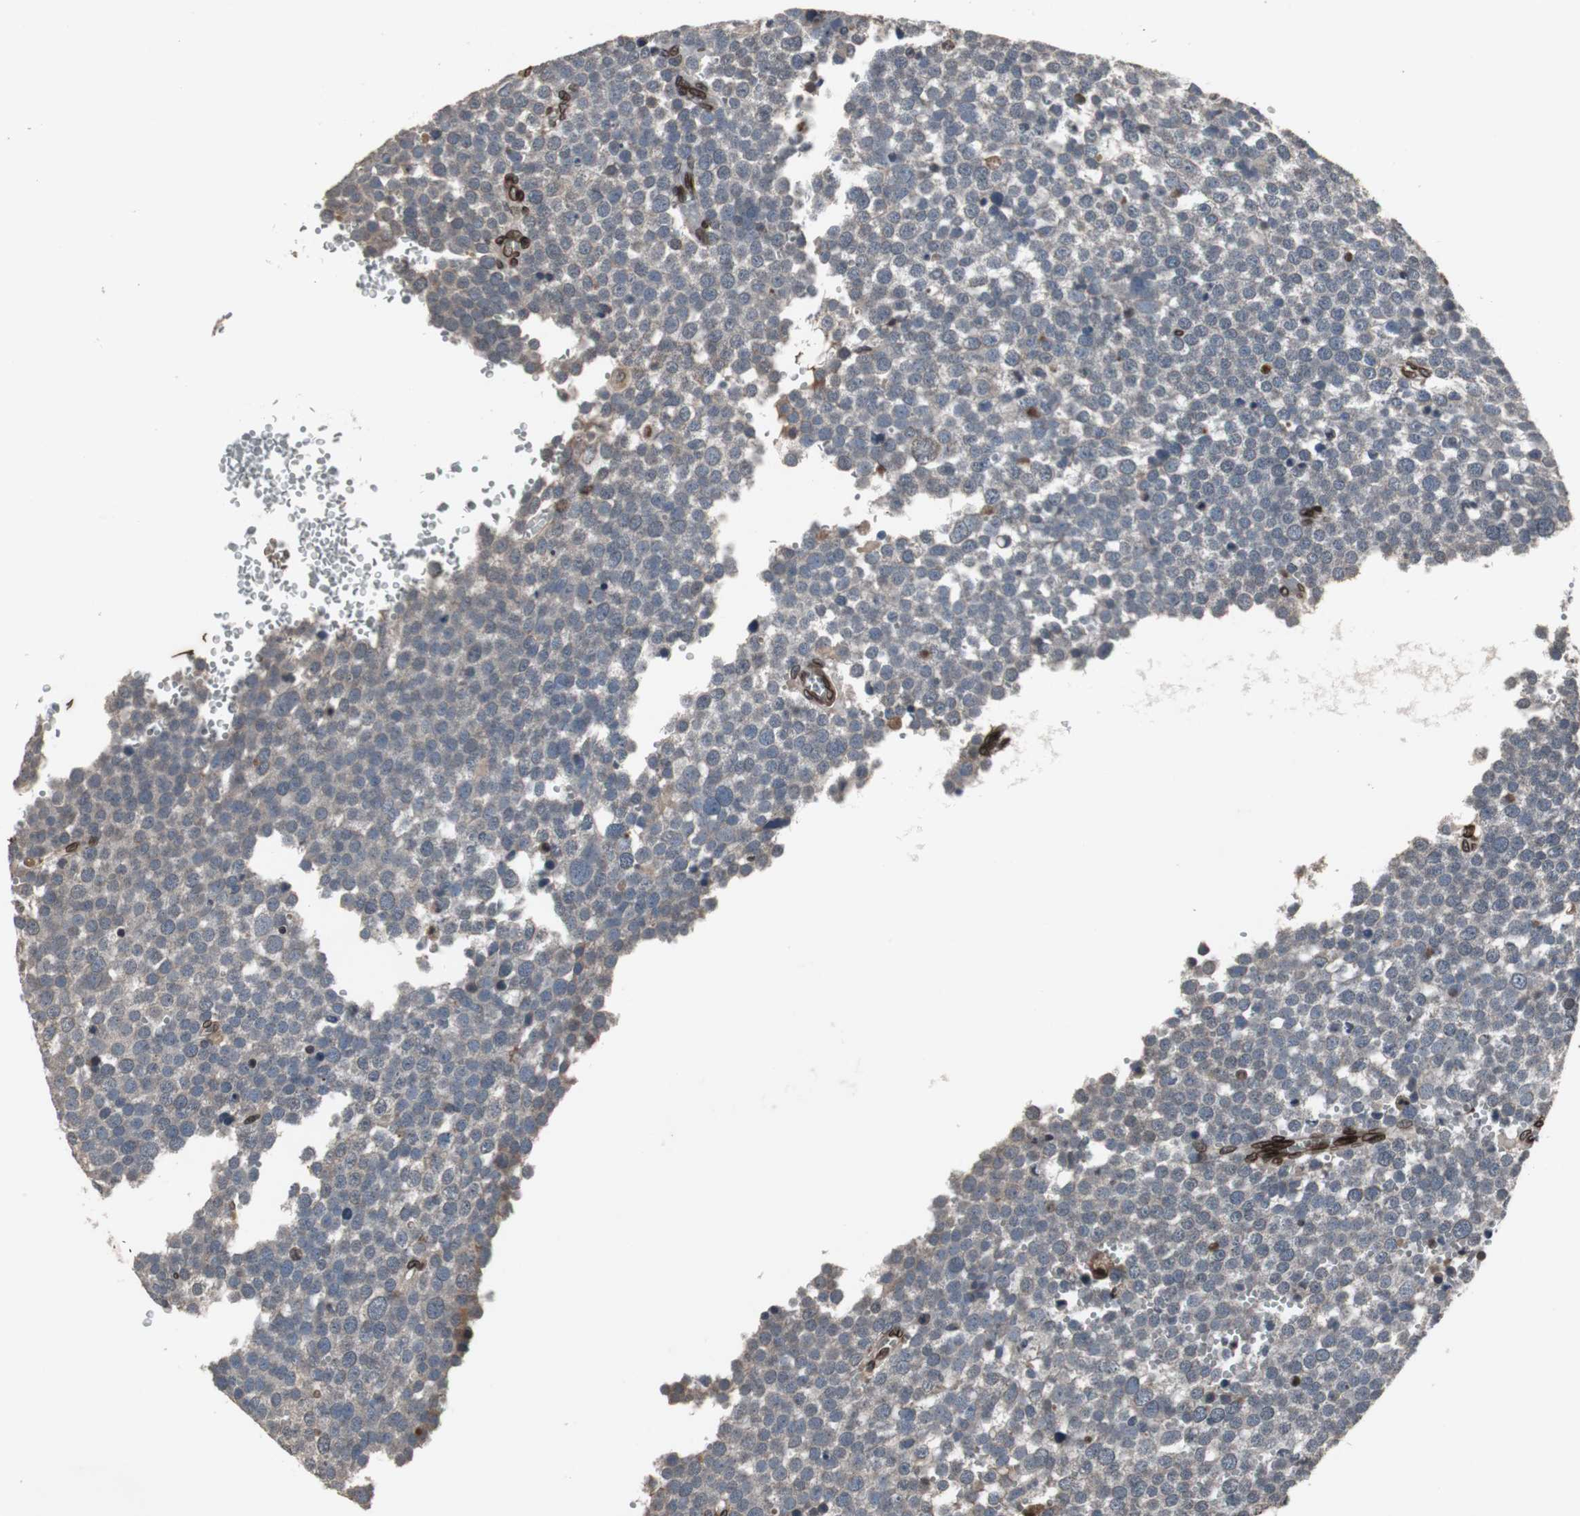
{"staining": {"intensity": "weak", "quantity": "25%-75%", "location": "cytoplasmic/membranous"}, "tissue": "testis cancer", "cell_type": "Tumor cells", "image_type": "cancer", "snomed": [{"axis": "morphology", "description": "Seminoma, NOS"}, {"axis": "topography", "description": "Testis"}], "caption": "Testis cancer (seminoma) tissue displays weak cytoplasmic/membranous positivity in about 25%-75% of tumor cells, visualized by immunohistochemistry.", "gene": "LMNA", "patient": {"sex": "male", "age": 71}}